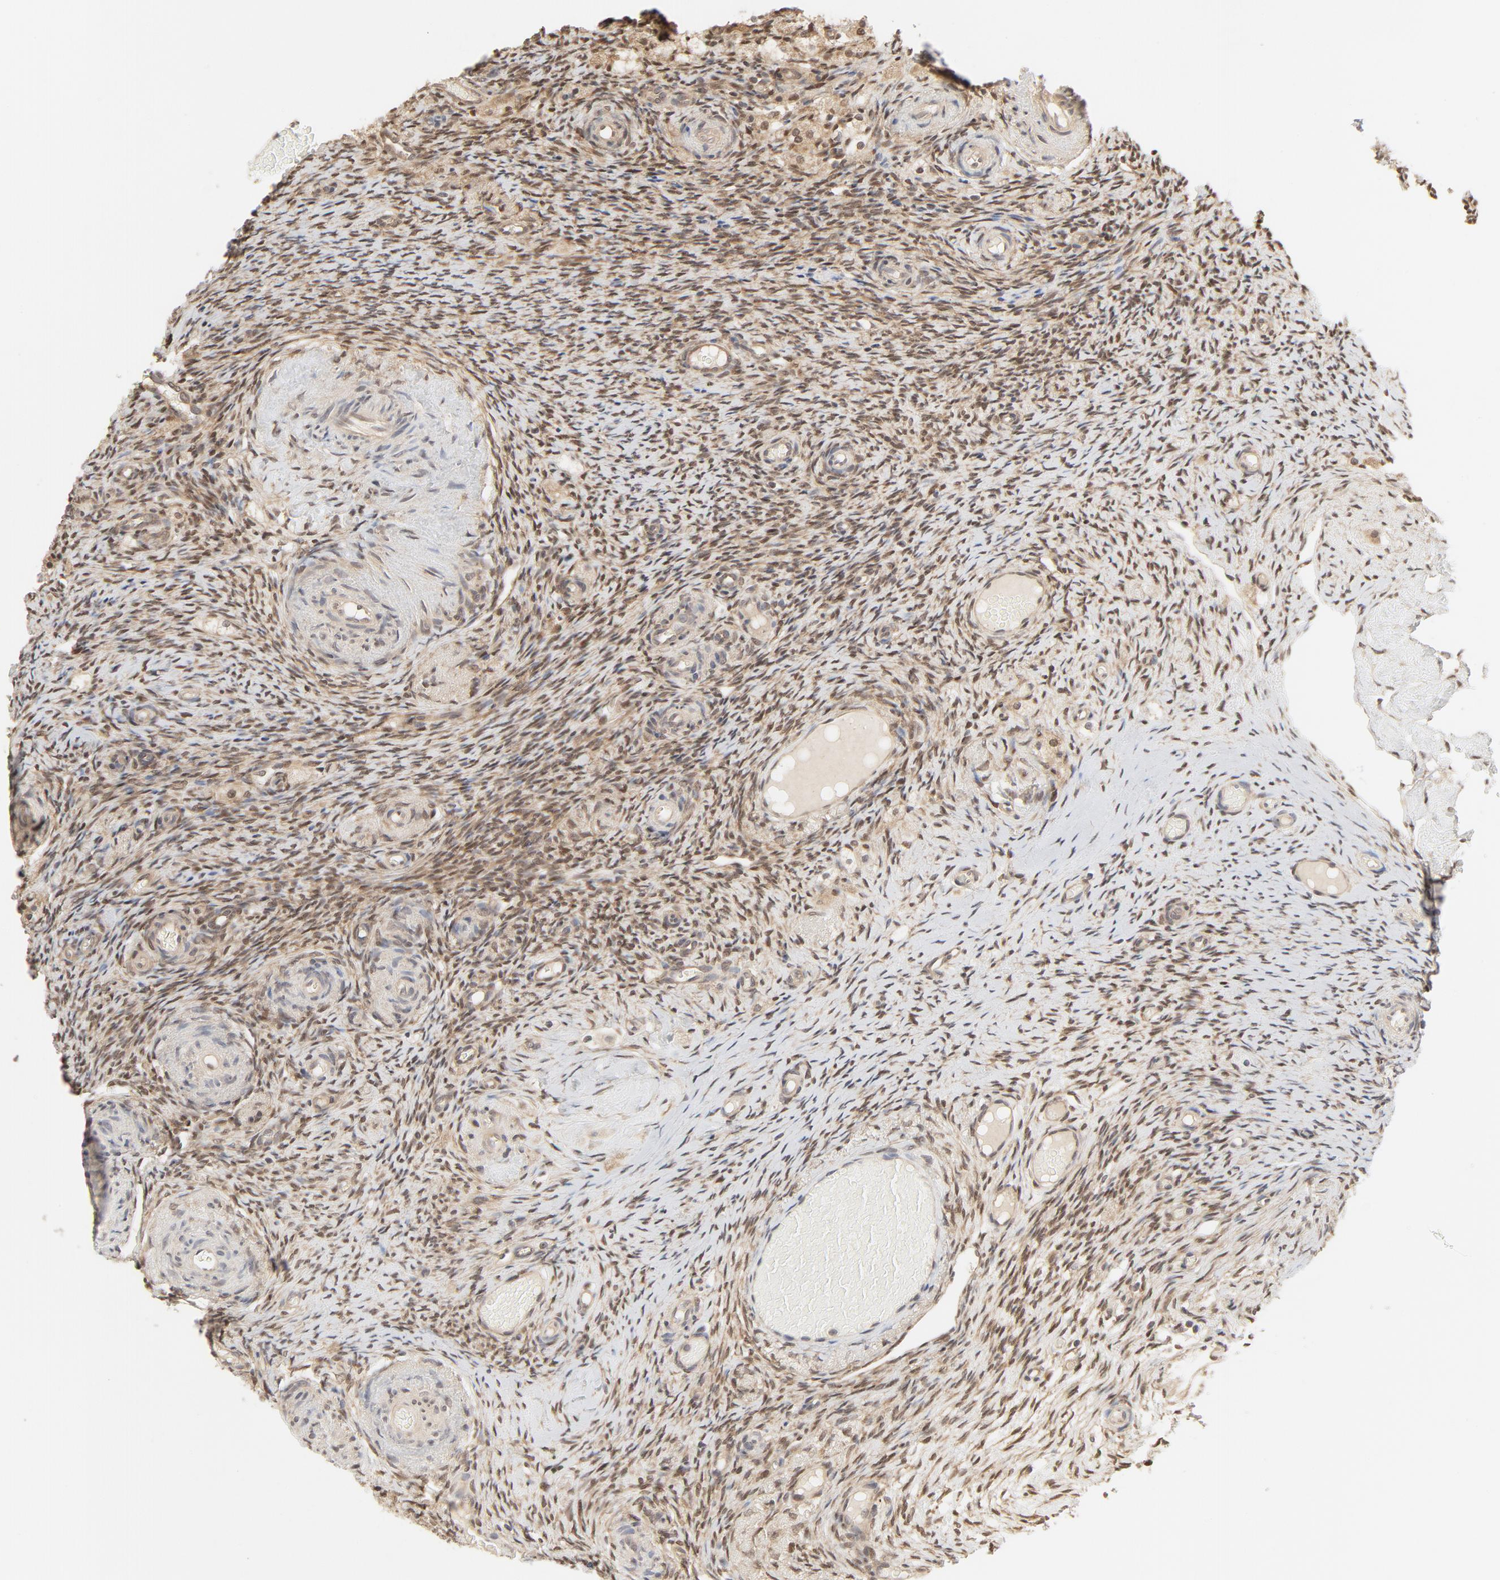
{"staining": {"intensity": "weak", "quantity": ">75%", "location": "cytoplasmic/membranous,nuclear"}, "tissue": "ovary", "cell_type": "Follicle cells", "image_type": "normal", "snomed": [{"axis": "morphology", "description": "Normal tissue, NOS"}, {"axis": "topography", "description": "Ovary"}], "caption": "High-power microscopy captured an immunohistochemistry (IHC) histopathology image of benign ovary, revealing weak cytoplasmic/membranous,nuclear staining in about >75% of follicle cells.", "gene": "NEDD8", "patient": {"sex": "female", "age": 60}}